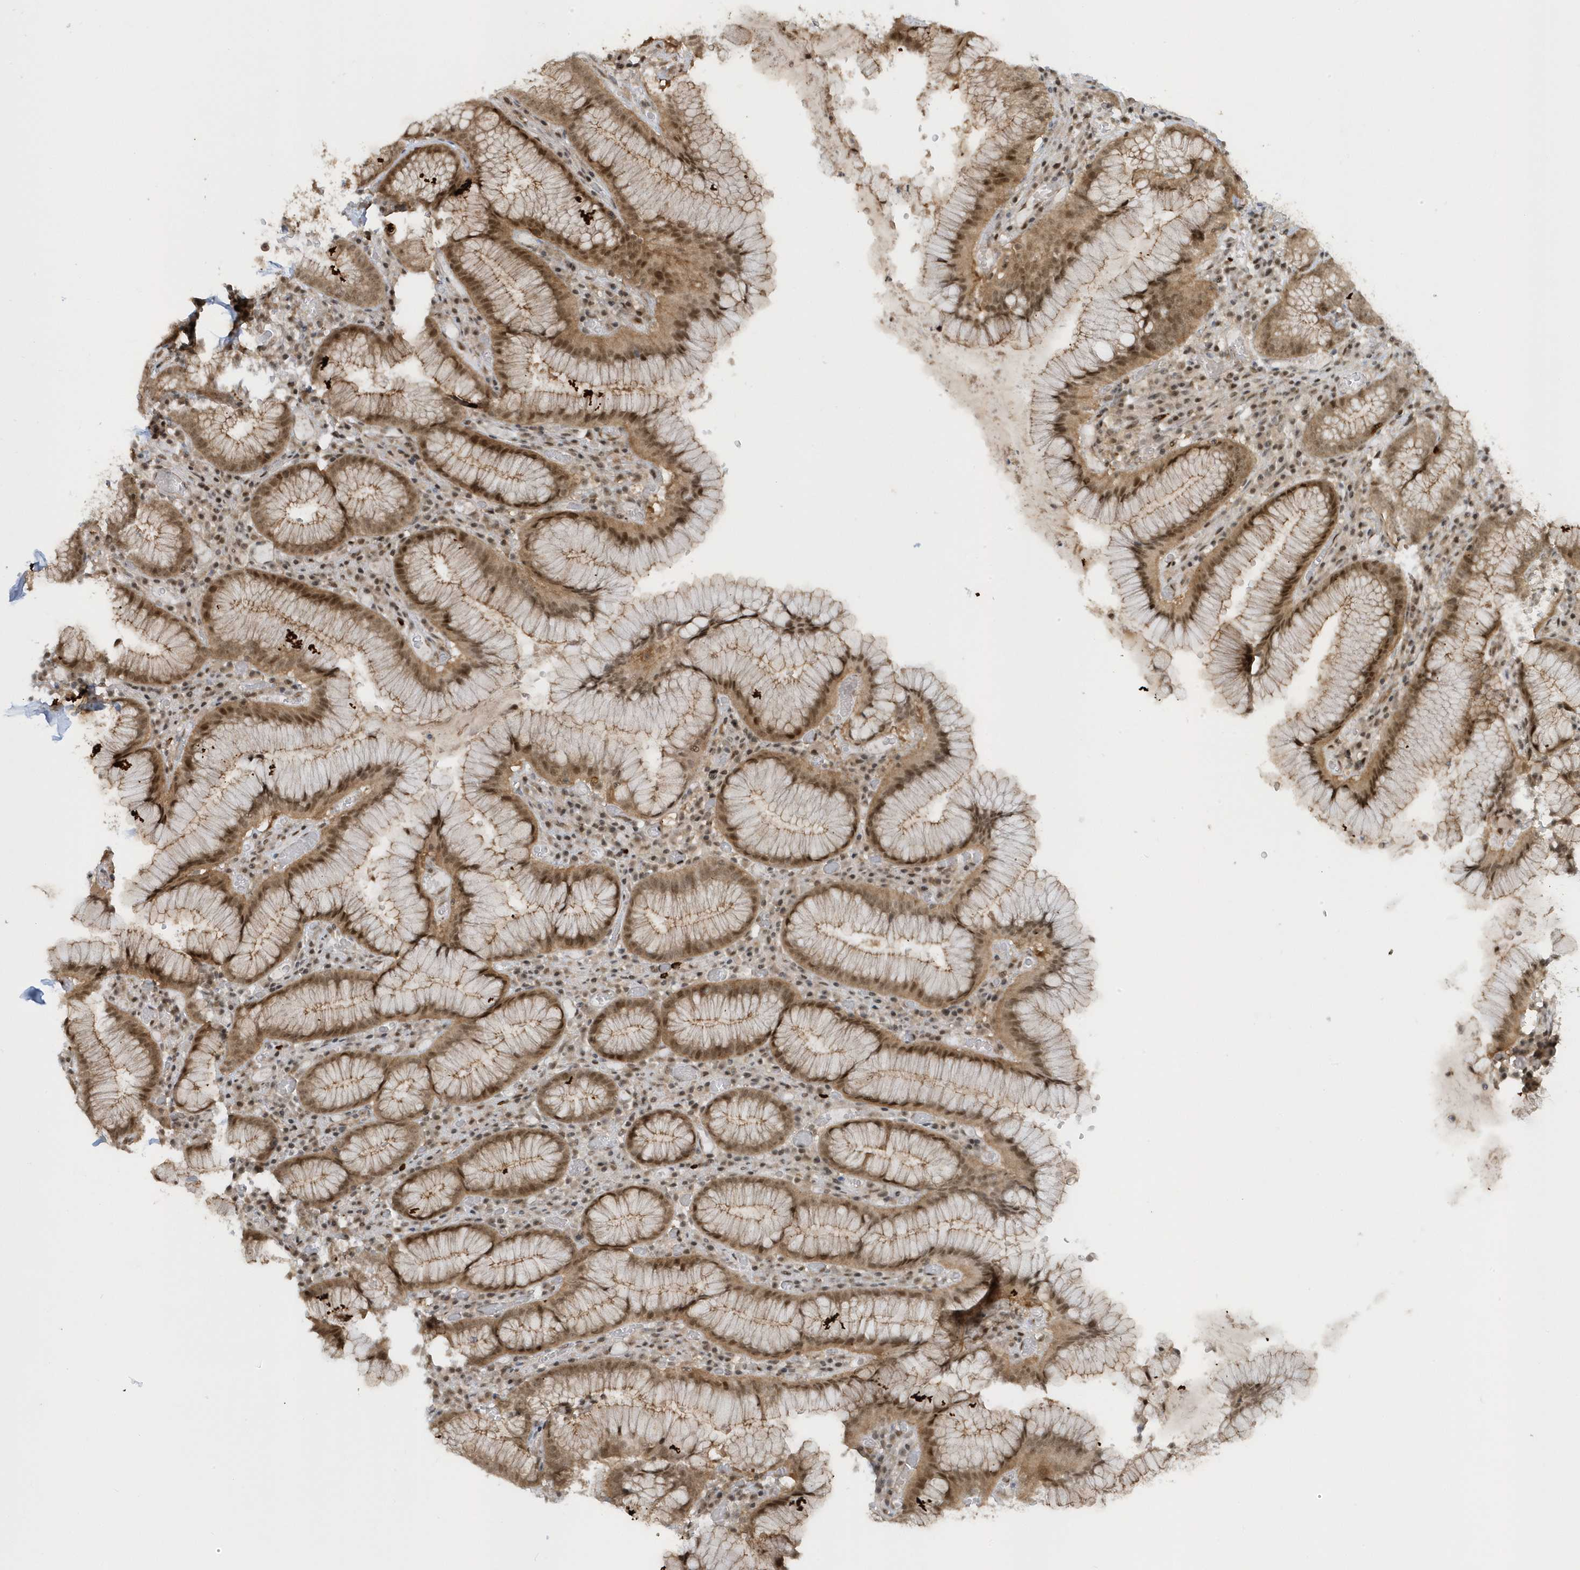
{"staining": {"intensity": "moderate", "quantity": ">75%", "location": "cytoplasmic/membranous,nuclear"}, "tissue": "stomach", "cell_type": "Glandular cells", "image_type": "normal", "snomed": [{"axis": "morphology", "description": "Normal tissue, NOS"}, {"axis": "topography", "description": "Stomach"}], "caption": "This micrograph exhibits benign stomach stained with immunohistochemistry (IHC) to label a protein in brown. The cytoplasmic/membranous,nuclear of glandular cells show moderate positivity for the protein. Nuclei are counter-stained blue.", "gene": "PPP1R7", "patient": {"sex": "male", "age": 55}}